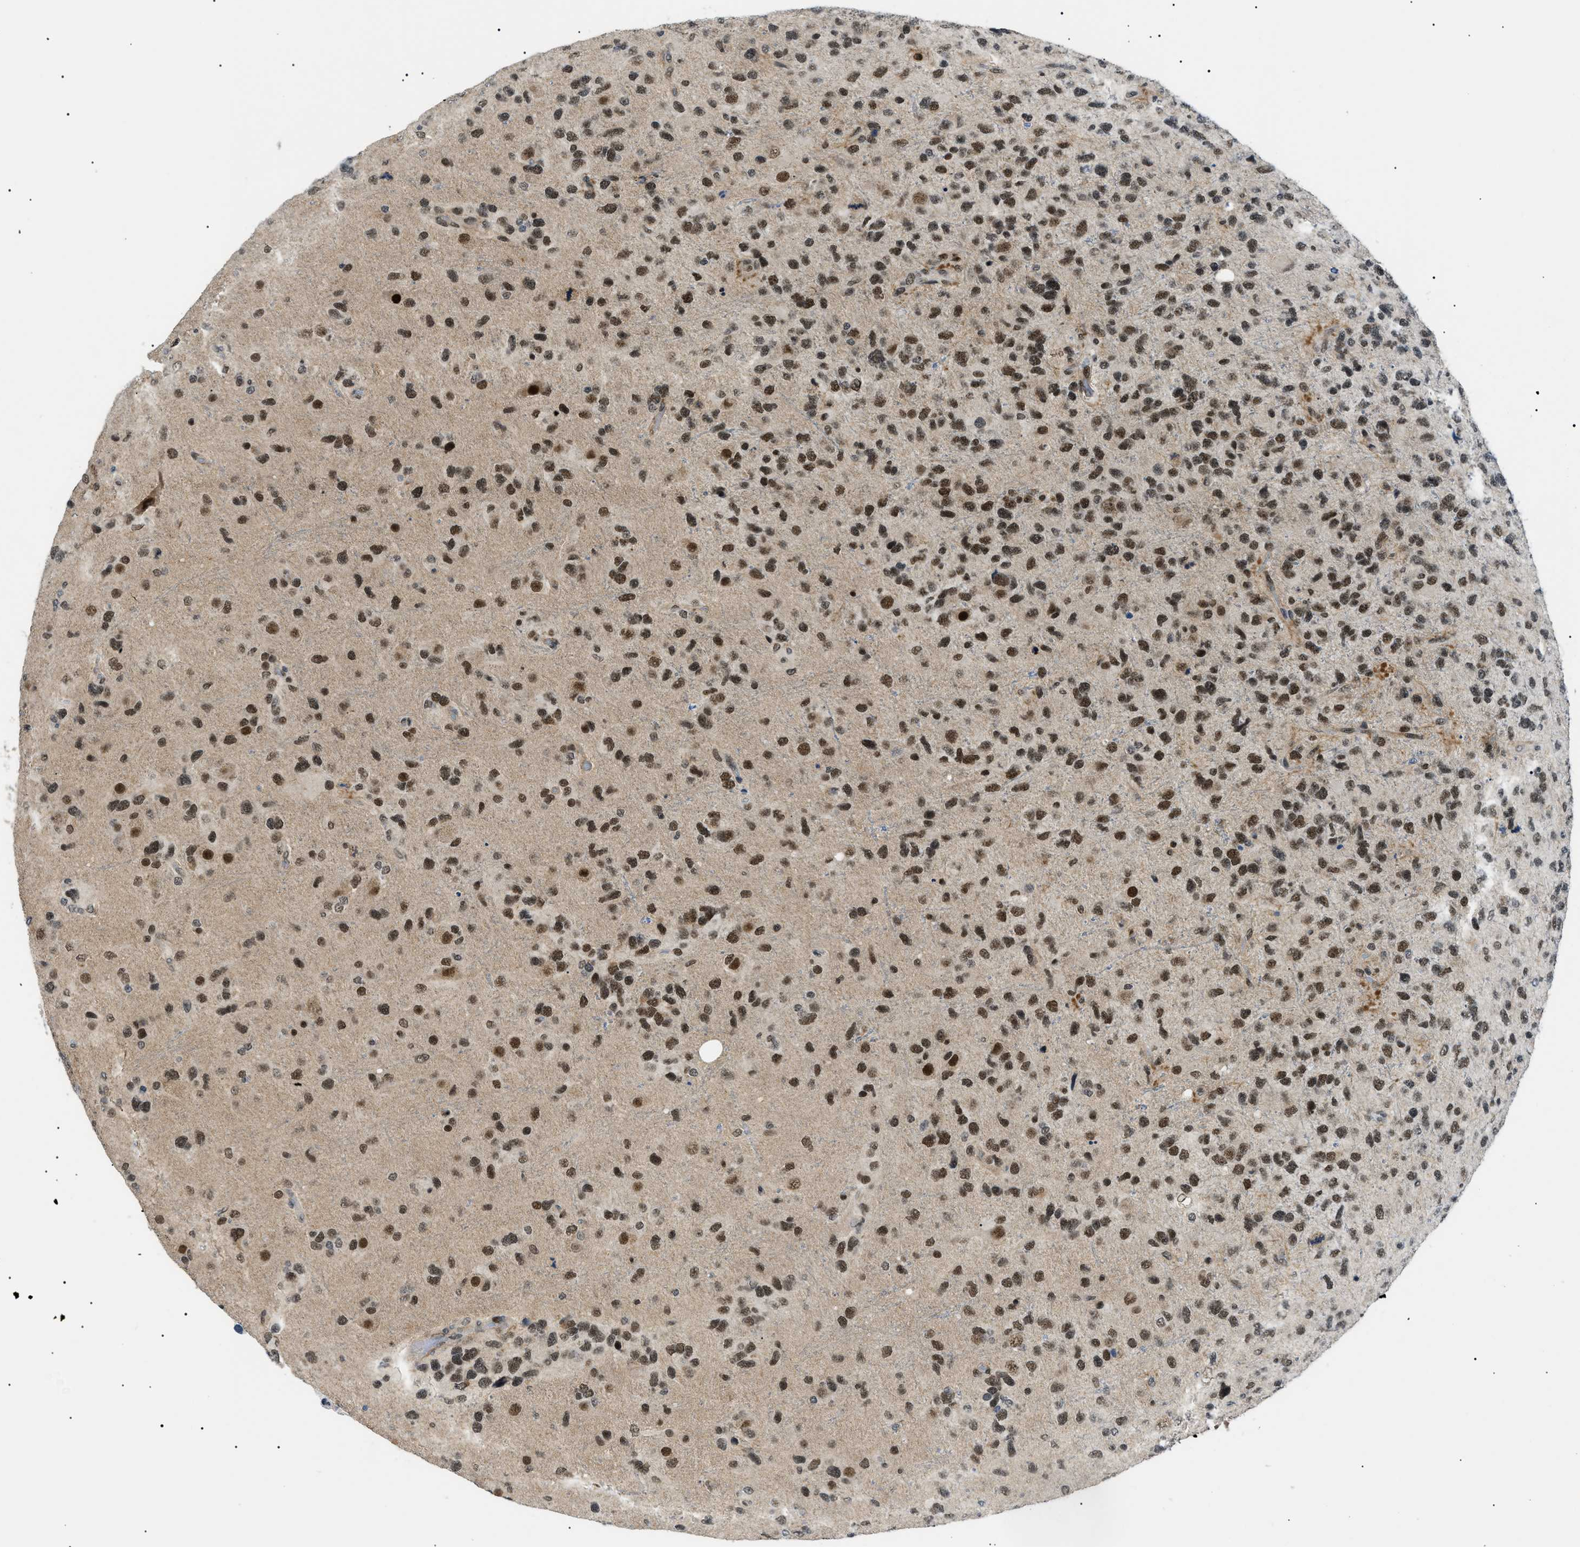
{"staining": {"intensity": "strong", "quantity": ">75%", "location": "nuclear"}, "tissue": "glioma", "cell_type": "Tumor cells", "image_type": "cancer", "snomed": [{"axis": "morphology", "description": "Glioma, malignant, High grade"}, {"axis": "topography", "description": "Brain"}], "caption": "Brown immunohistochemical staining in human glioma displays strong nuclear staining in approximately >75% of tumor cells.", "gene": "RBM15", "patient": {"sex": "female", "age": 58}}